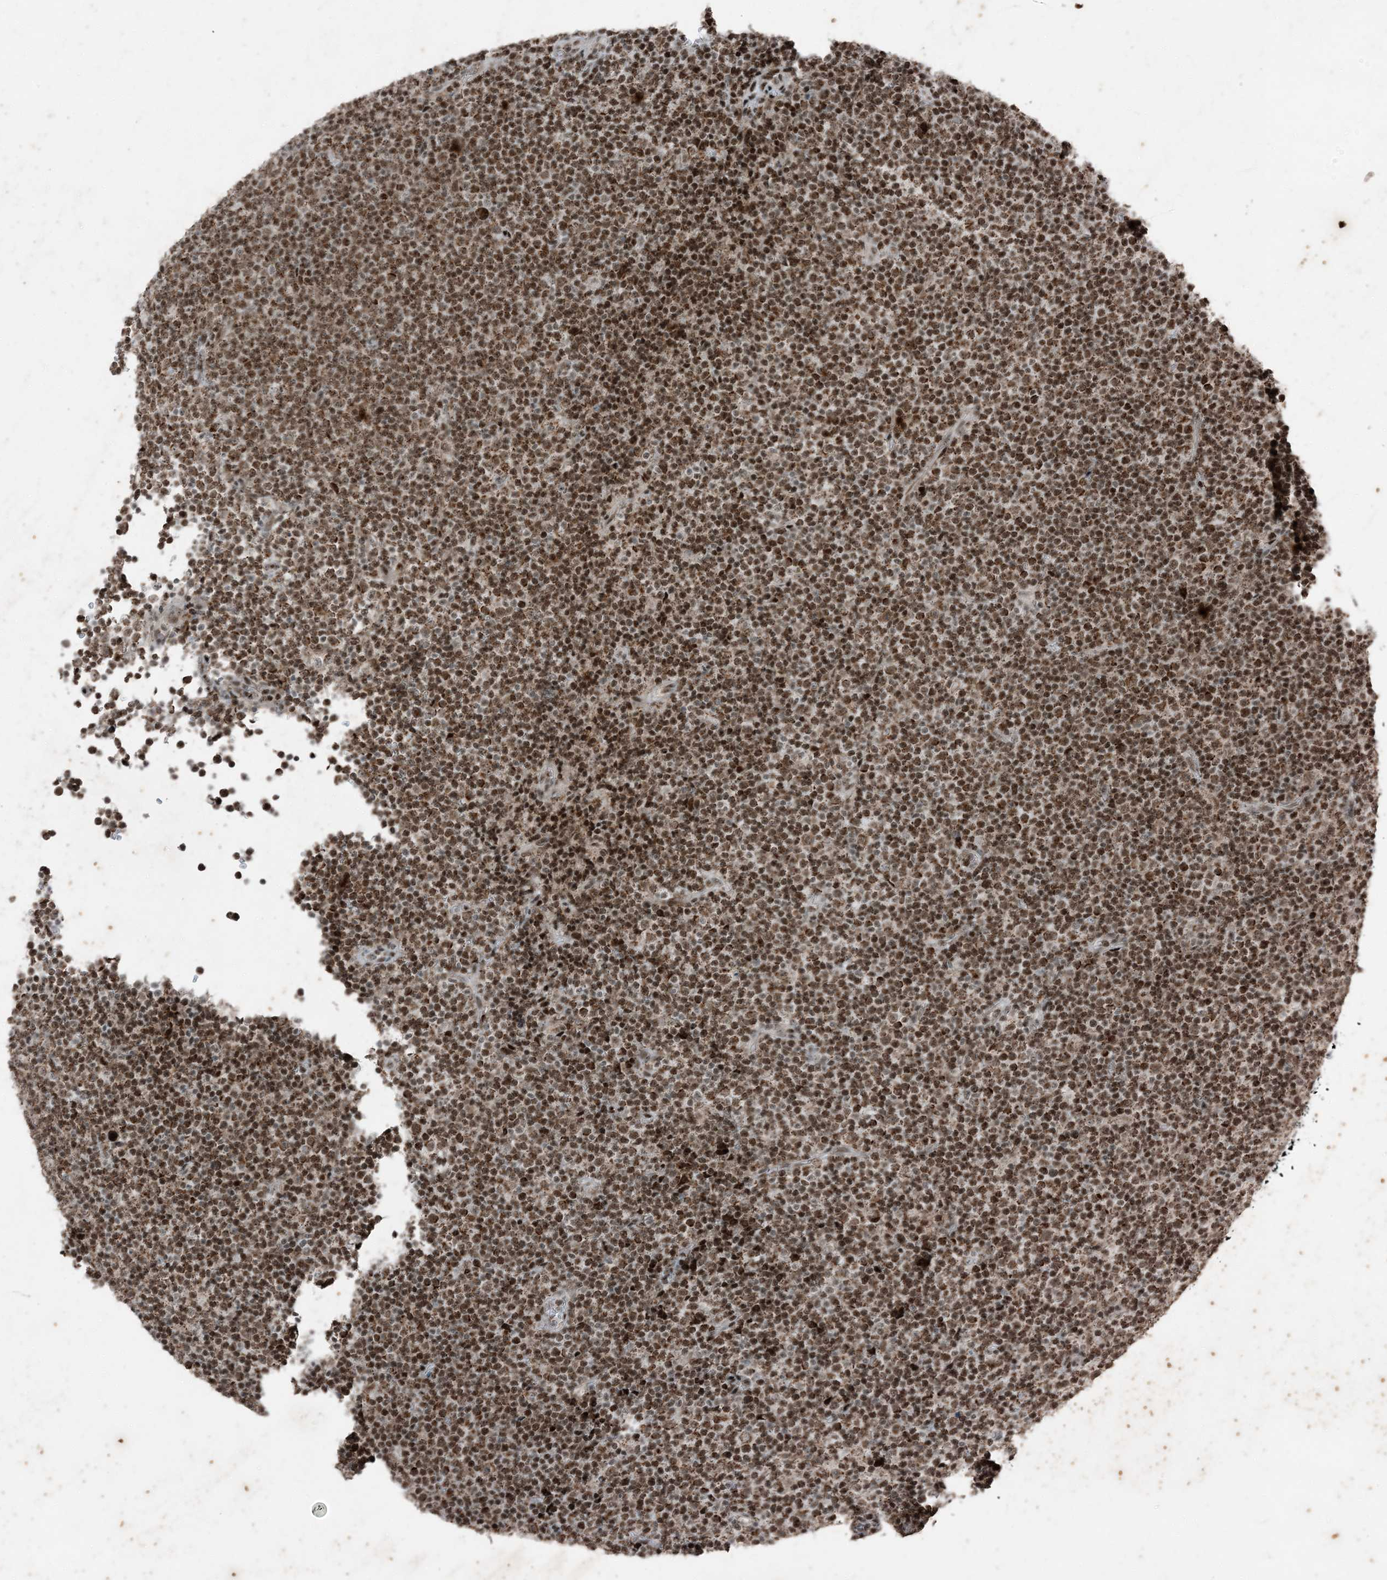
{"staining": {"intensity": "moderate", "quantity": ">75%", "location": "nuclear"}, "tissue": "lymphoma", "cell_type": "Tumor cells", "image_type": "cancer", "snomed": [{"axis": "morphology", "description": "Malignant lymphoma, non-Hodgkin's type, Low grade"}, {"axis": "topography", "description": "Lymph node"}], "caption": "Immunohistochemistry (IHC) (DAB) staining of lymphoma exhibits moderate nuclear protein positivity in about >75% of tumor cells.", "gene": "TADA2B", "patient": {"sex": "female", "age": 67}}